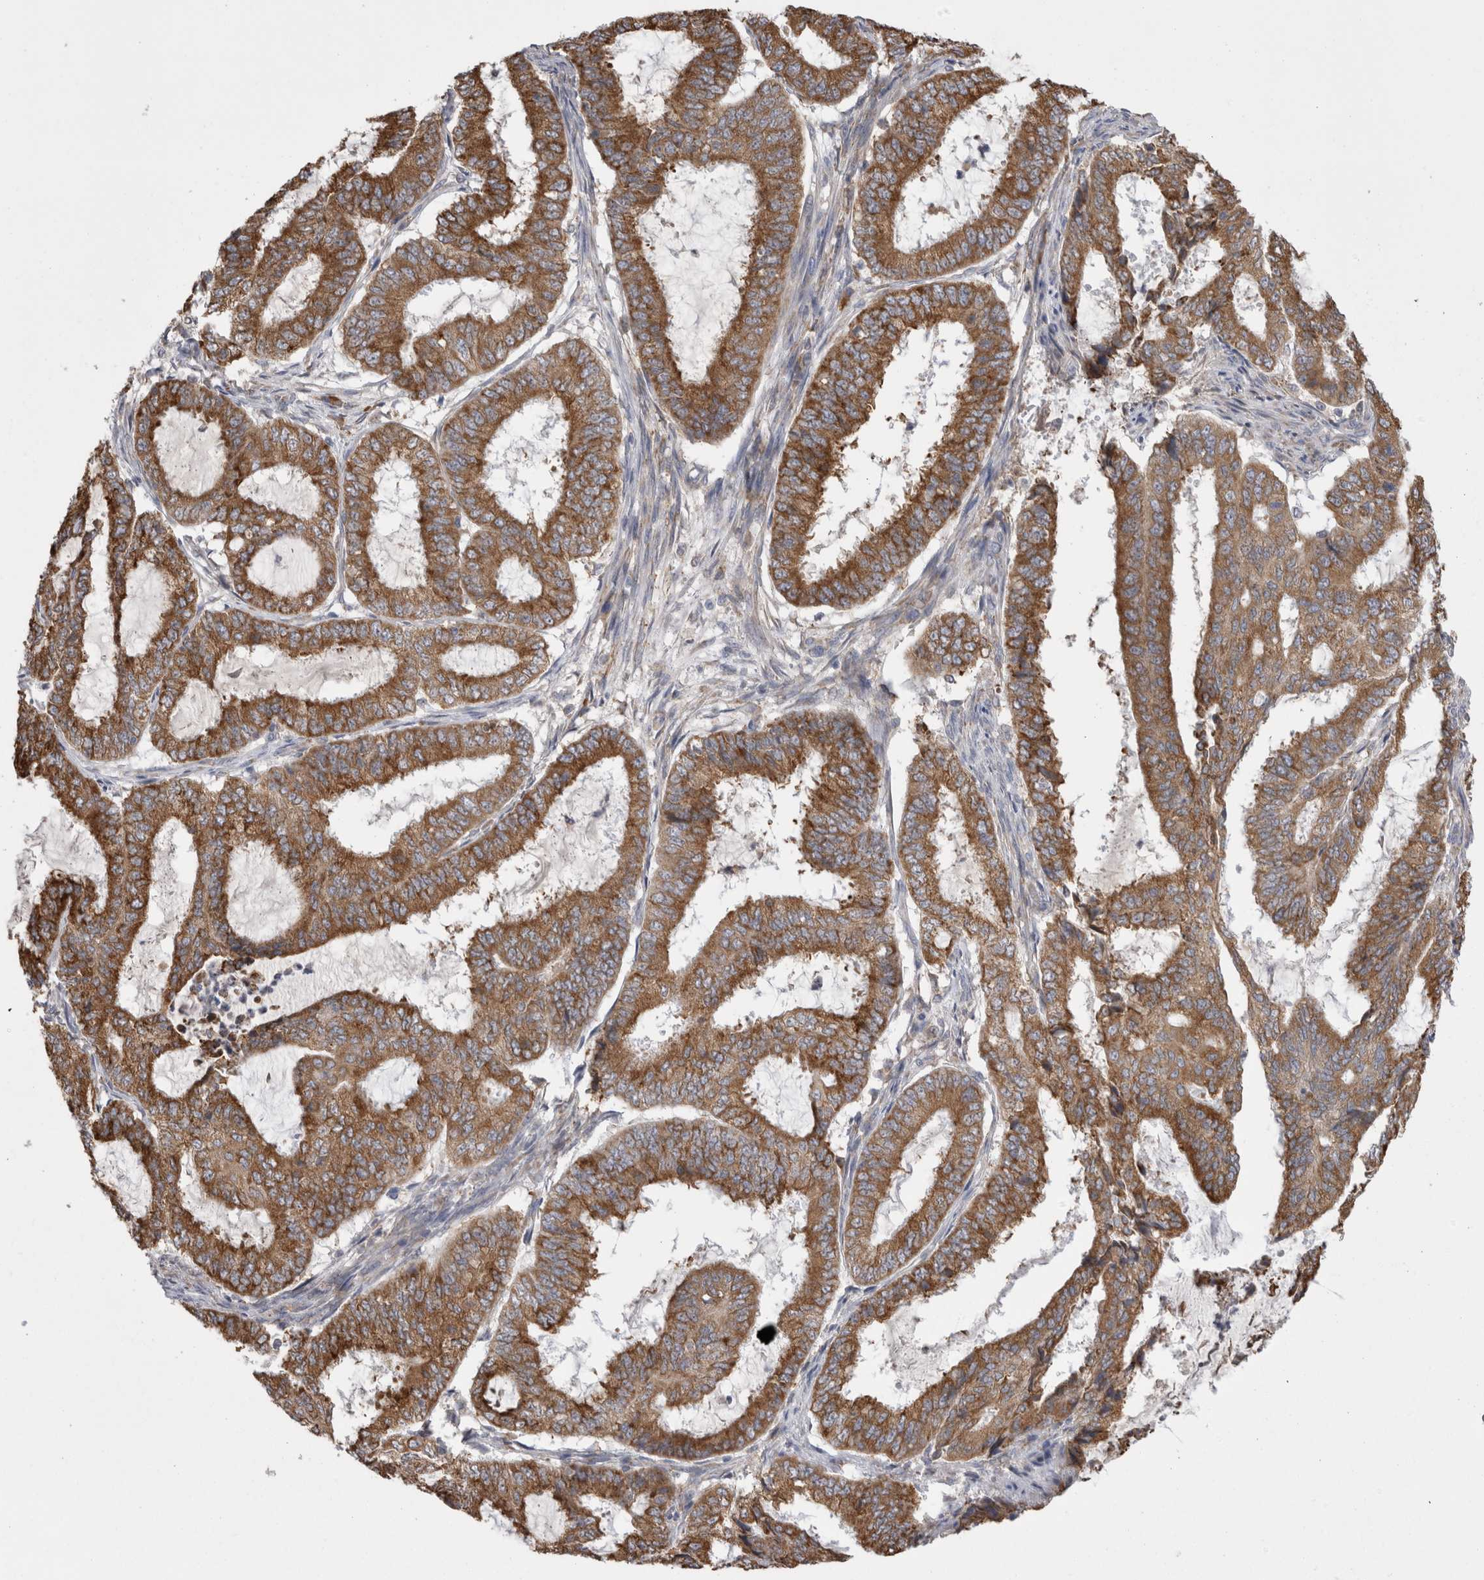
{"staining": {"intensity": "moderate", "quantity": ">75%", "location": "cytoplasmic/membranous"}, "tissue": "endometrial cancer", "cell_type": "Tumor cells", "image_type": "cancer", "snomed": [{"axis": "morphology", "description": "Adenocarcinoma, NOS"}, {"axis": "topography", "description": "Endometrium"}], "caption": "Immunohistochemical staining of human adenocarcinoma (endometrial) displays moderate cytoplasmic/membranous protein expression in approximately >75% of tumor cells. The staining was performed using DAB (3,3'-diaminobenzidine), with brown indicating positive protein expression. Nuclei are stained blue with hematoxylin.", "gene": "ZNF341", "patient": {"sex": "female", "age": 51}}